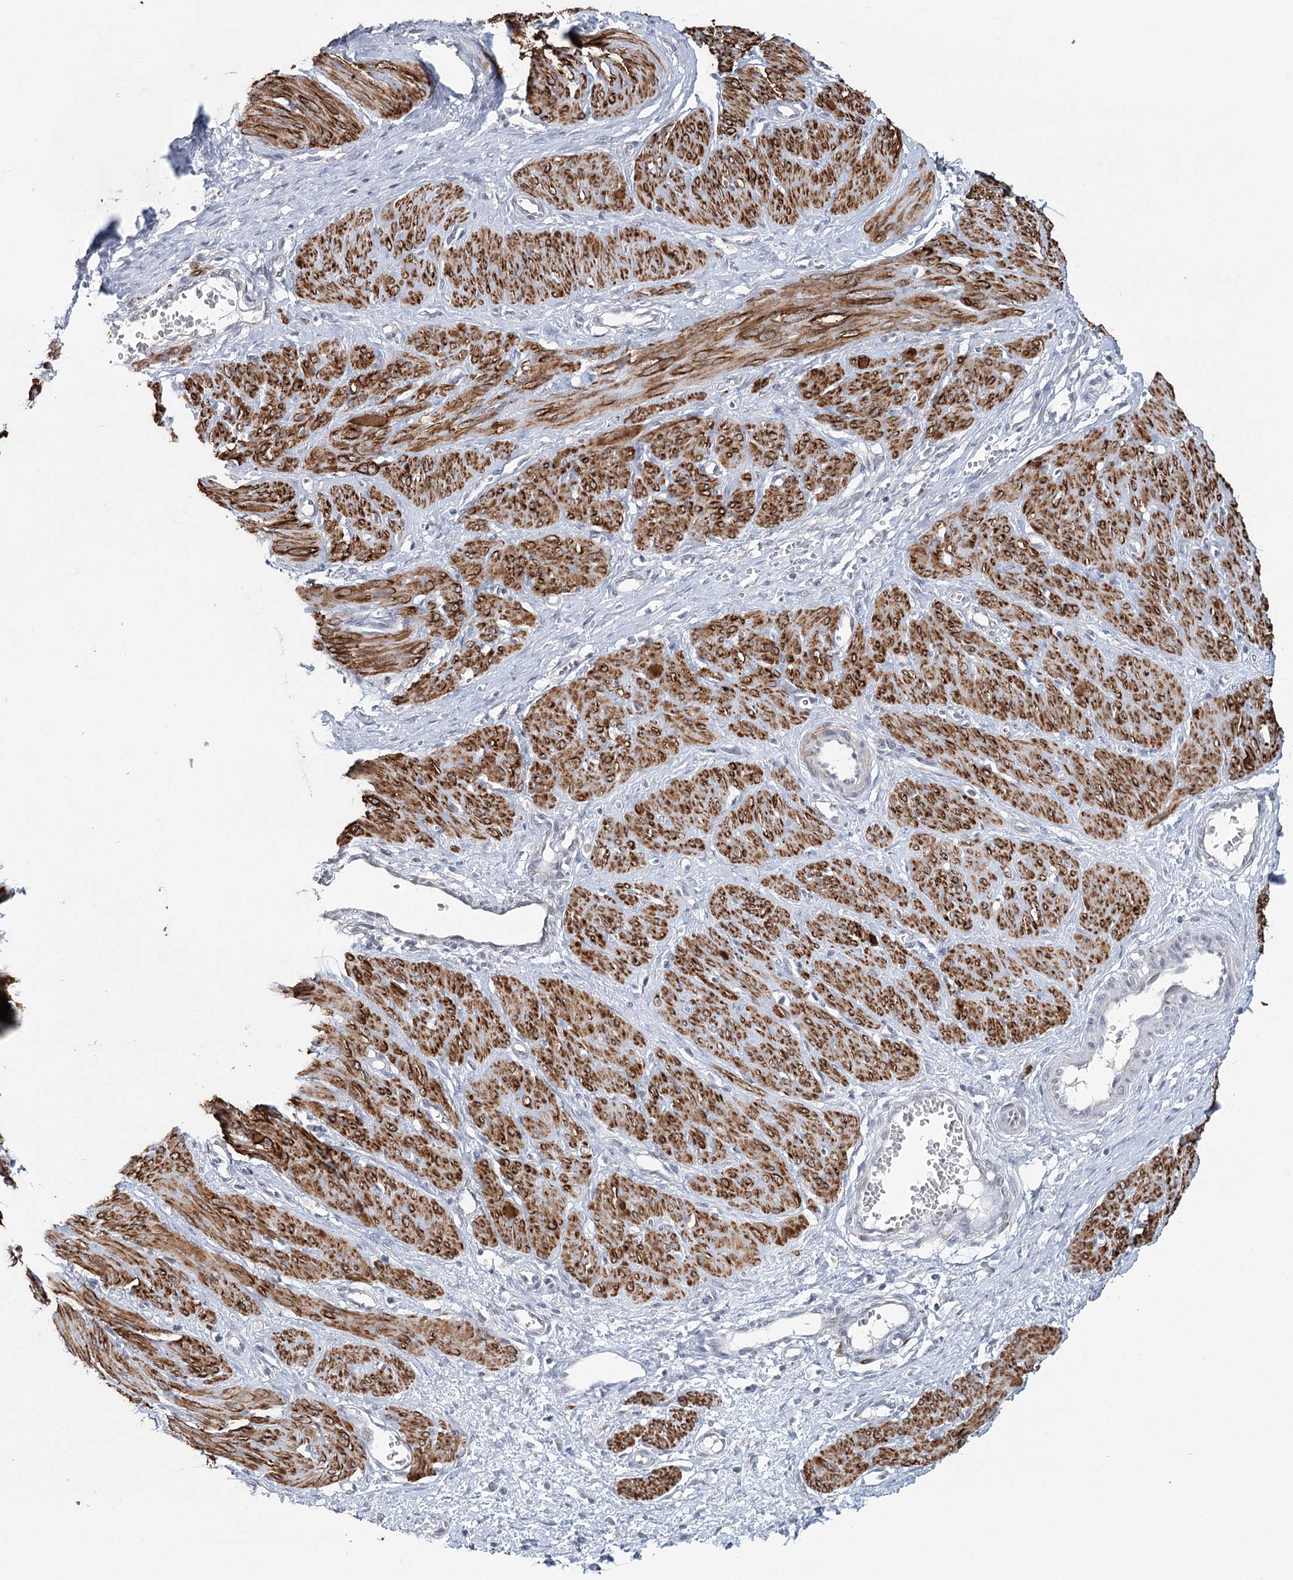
{"staining": {"intensity": "moderate", "quantity": ">75%", "location": "cytoplasmic/membranous"}, "tissue": "smooth muscle", "cell_type": "Smooth muscle cells", "image_type": "normal", "snomed": [{"axis": "morphology", "description": "Normal tissue, NOS"}, {"axis": "topography", "description": "Endometrium"}], "caption": "Protein analysis of benign smooth muscle exhibits moderate cytoplasmic/membranous positivity in approximately >75% of smooth muscle cells.", "gene": "TMEM70", "patient": {"sex": "female", "age": 33}}